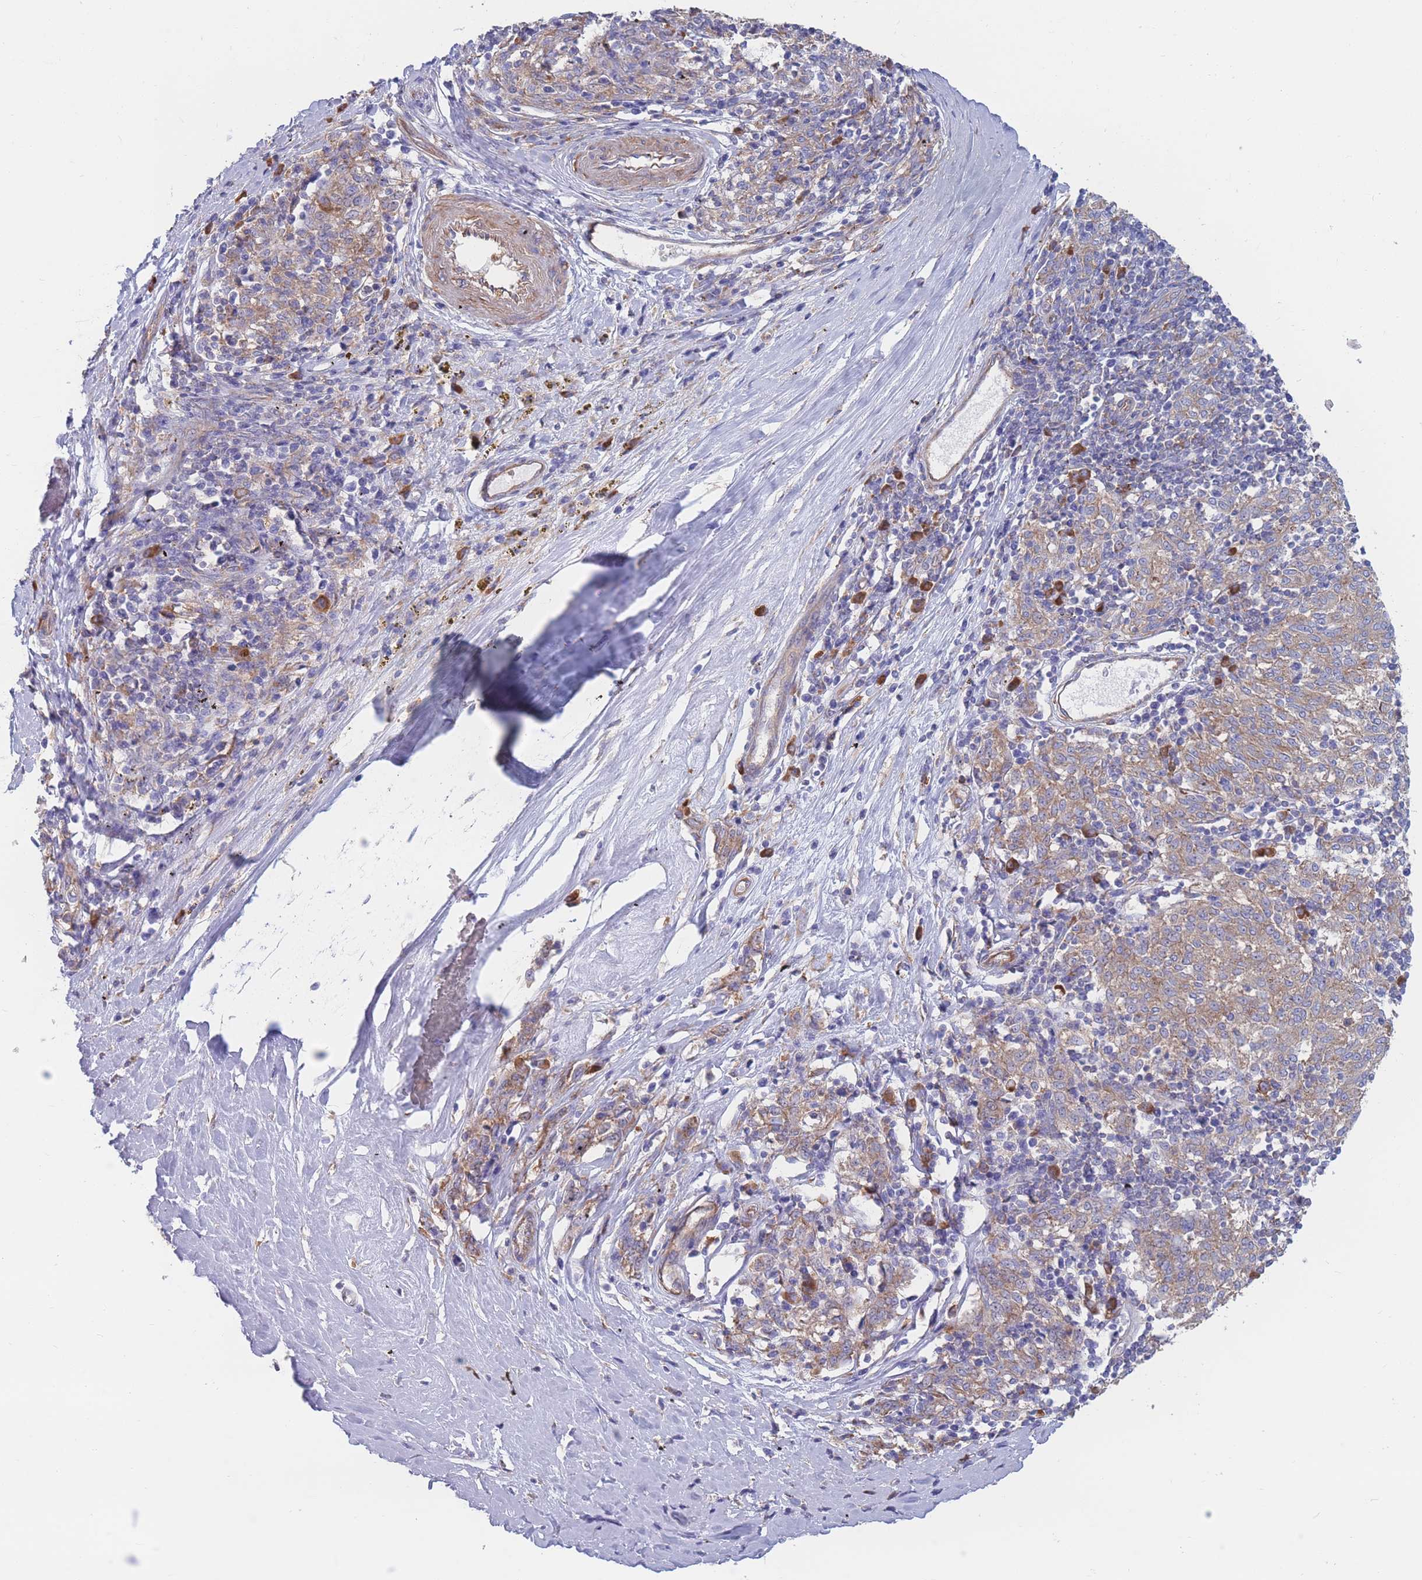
{"staining": {"intensity": "weak", "quantity": ">75%", "location": "cytoplasmic/membranous"}, "tissue": "melanoma", "cell_type": "Tumor cells", "image_type": "cancer", "snomed": [{"axis": "morphology", "description": "Malignant melanoma, NOS"}, {"axis": "topography", "description": "Skin"}], "caption": "A low amount of weak cytoplasmic/membranous expression is present in about >75% of tumor cells in malignant melanoma tissue.", "gene": "RPL8", "patient": {"sex": "female", "age": 72}}